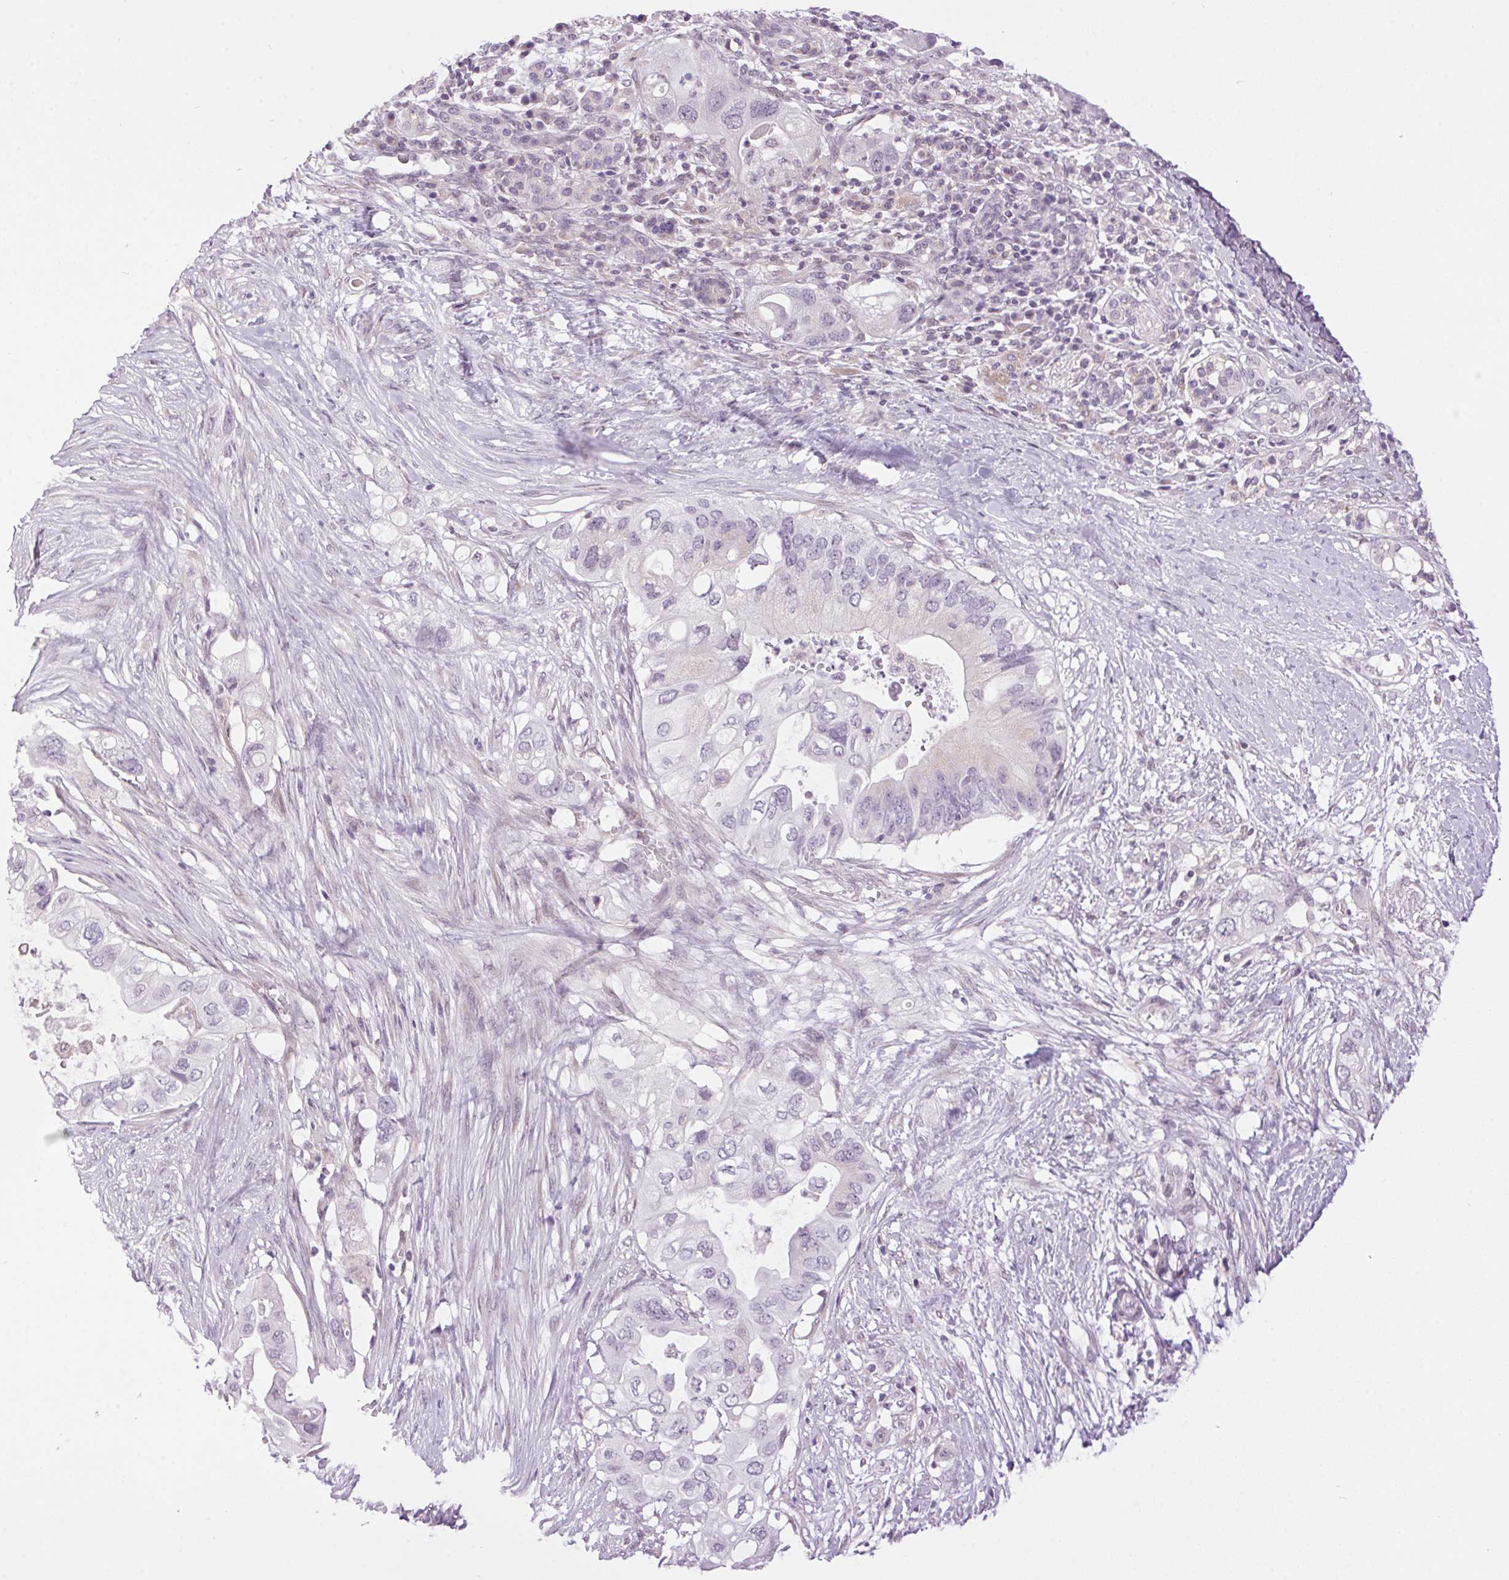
{"staining": {"intensity": "negative", "quantity": "none", "location": "none"}, "tissue": "pancreatic cancer", "cell_type": "Tumor cells", "image_type": "cancer", "snomed": [{"axis": "morphology", "description": "Adenocarcinoma, NOS"}, {"axis": "topography", "description": "Pancreas"}], "caption": "A histopathology image of human pancreatic cancer (adenocarcinoma) is negative for staining in tumor cells.", "gene": "SMIM13", "patient": {"sex": "female", "age": 72}}